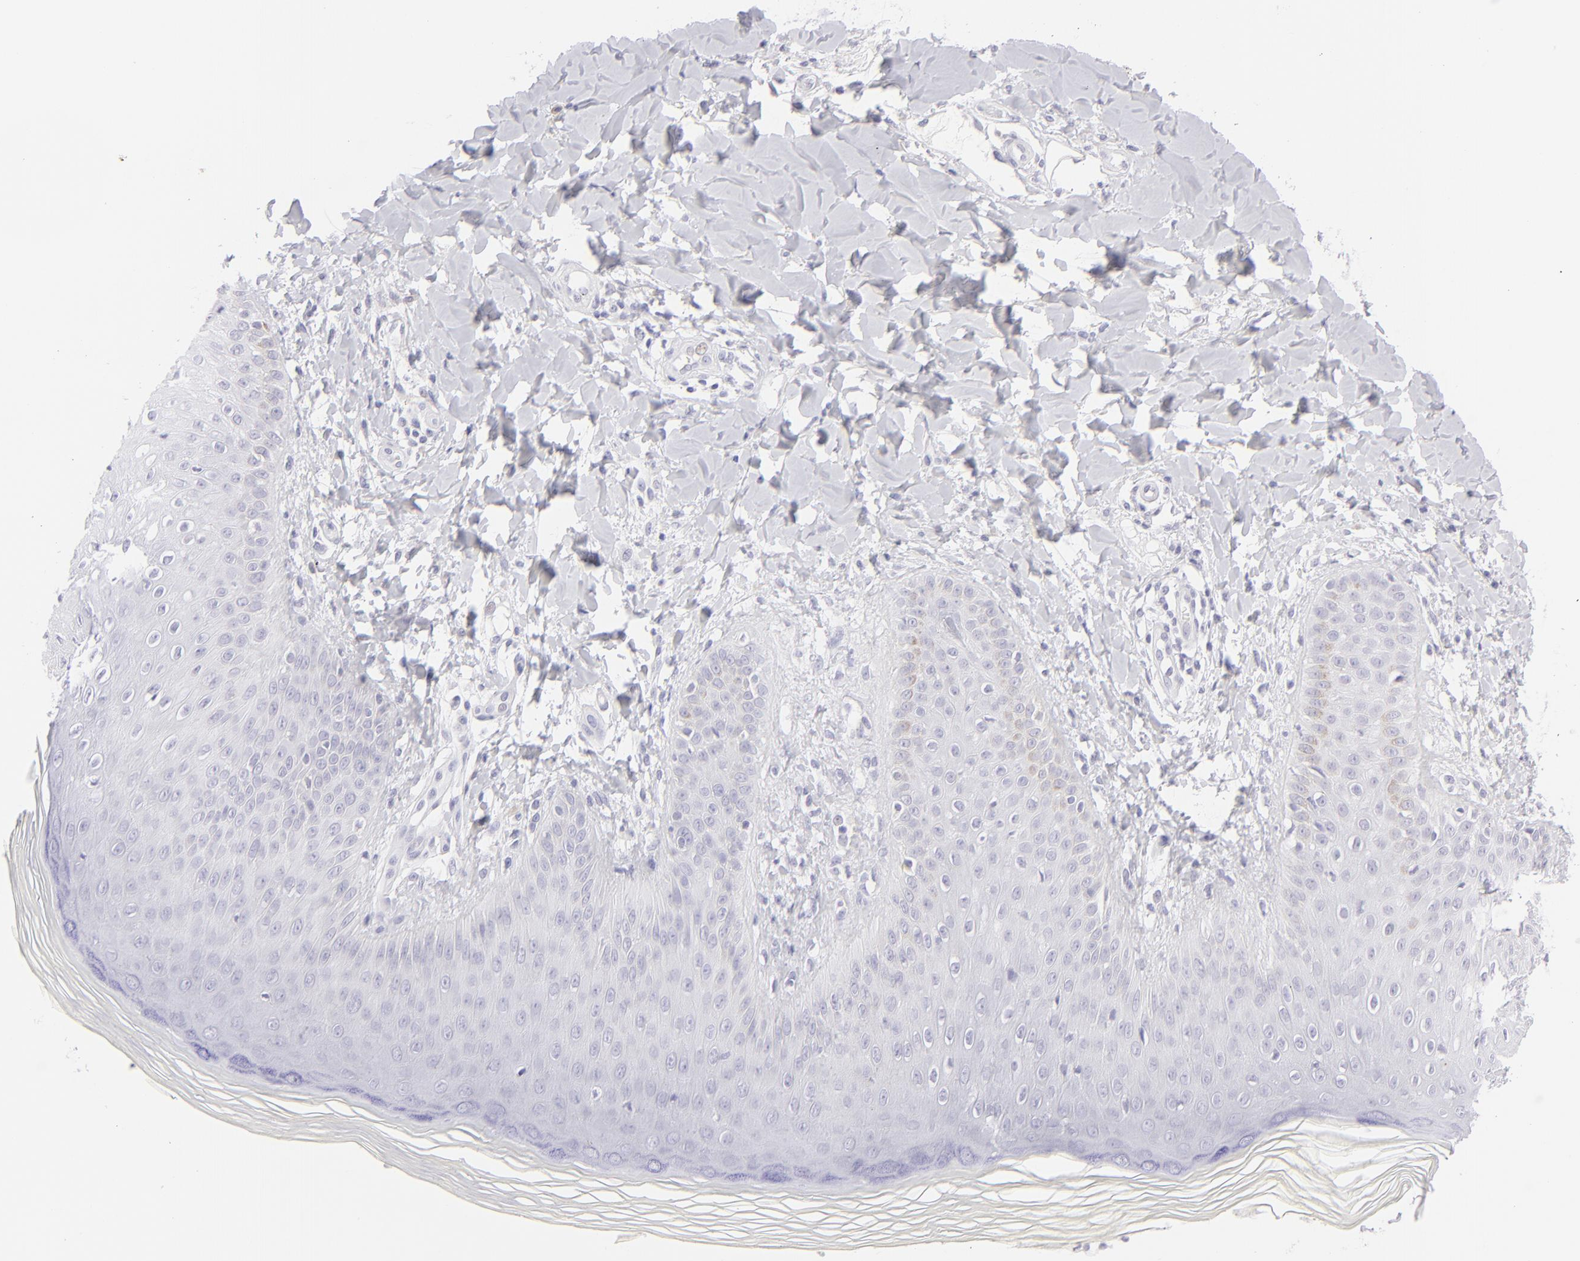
{"staining": {"intensity": "negative", "quantity": "none", "location": "none"}, "tissue": "skin", "cell_type": "Epidermal cells", "image_type": "normal", "snomed": [{"axis": "morphology", "description": "Normal tissue, NOS"}, {"axis": "morphology", "description": "Inflammation, NOS"}, {"axis": "topography", "description": "Soft tissue"}, {"axis": "topography", "description": "Anal"}], "caption": "Protein analysis of unremarkable skin reveals no significant positivity in epidermal cells.", "gene": "FCER2", "patient": {"sex": "female", "age": 15}}